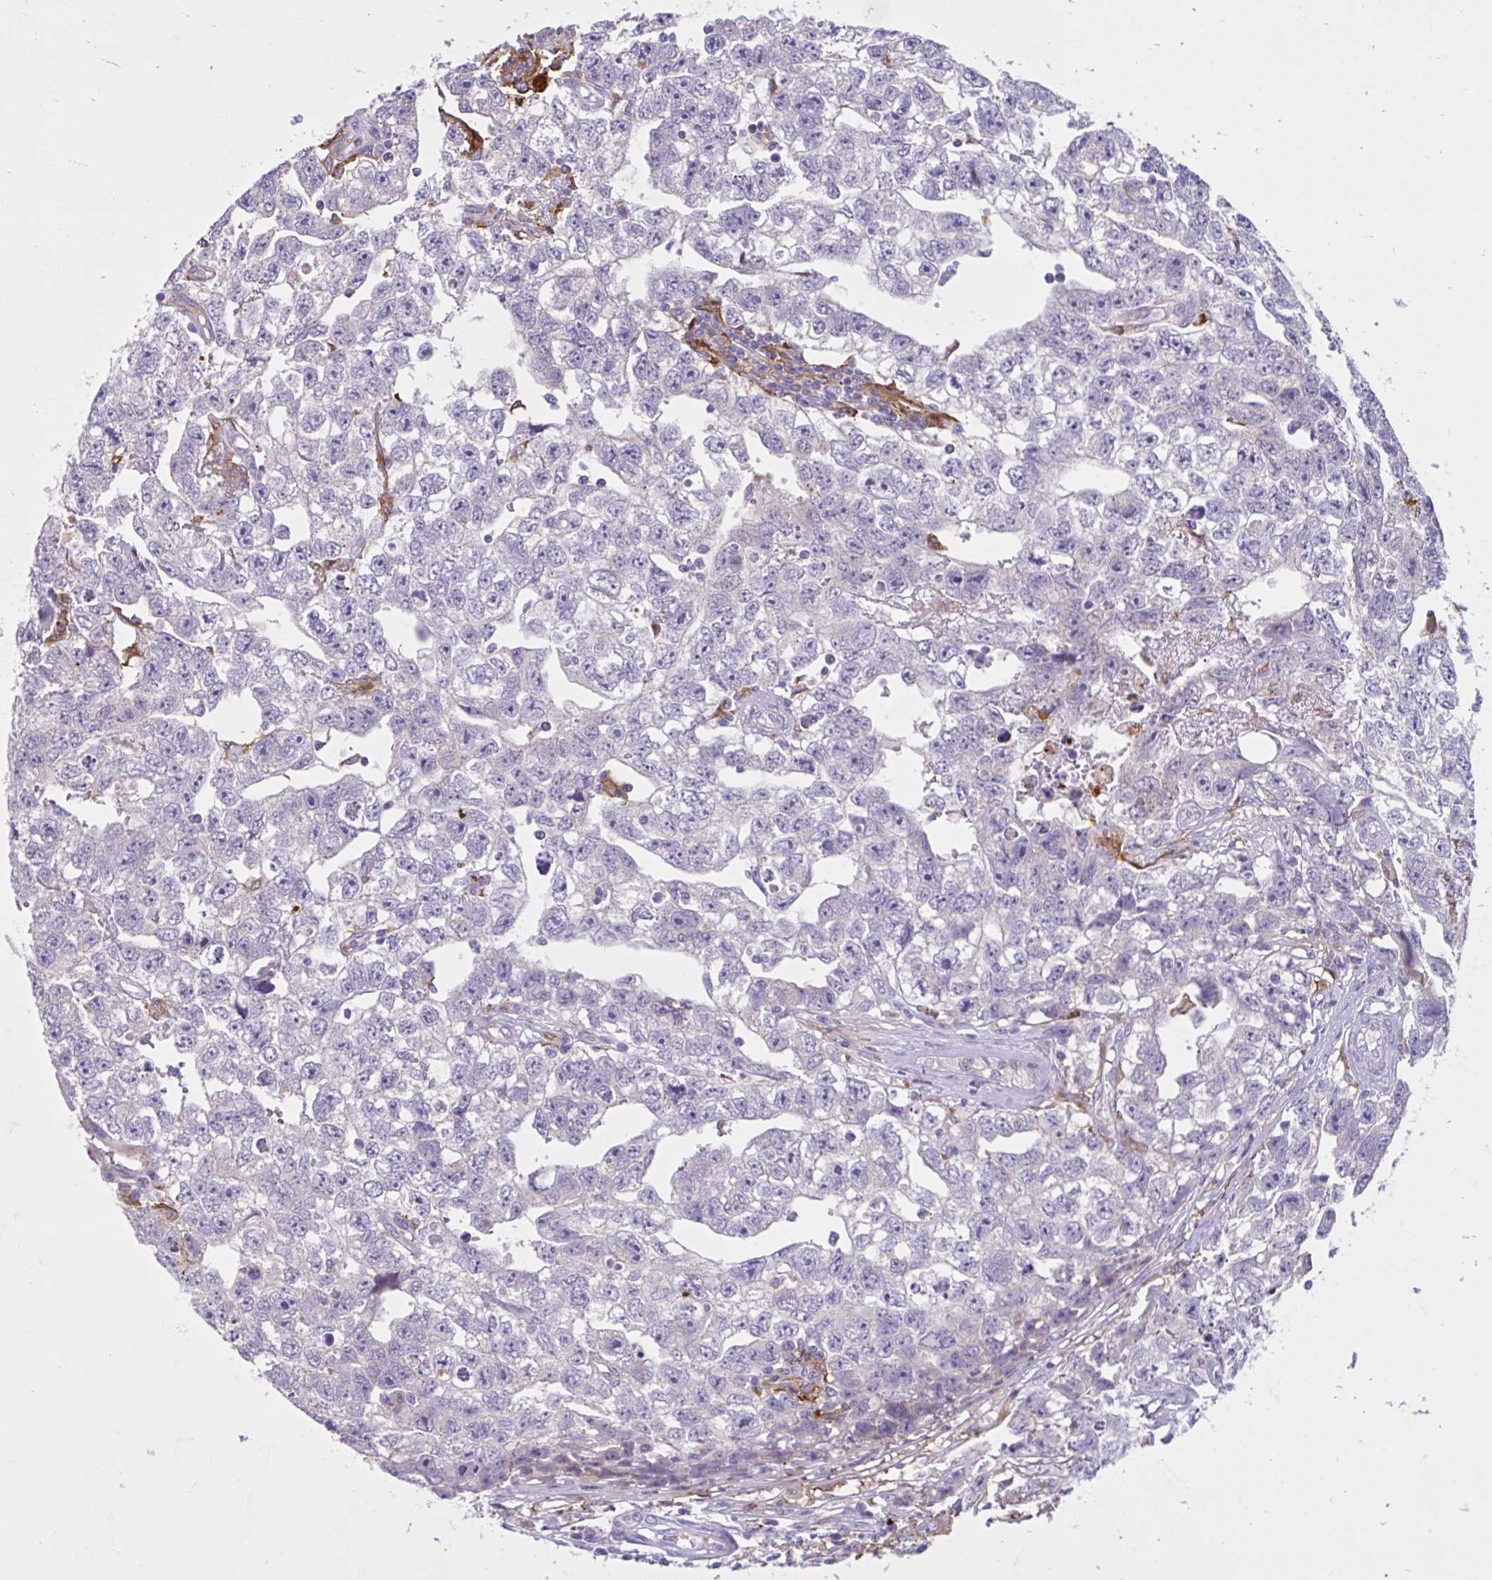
{"staining": {"intensity": "negative", "quantity": "none", "location": "none"}, "tissue": "testis cancer", "cell_type": "Tumor cells", "image_type": "cancer", "snomed": [{"axis": "morphology", "description": "Carcinoma, Embryonal, NOS"}, {"axis": "topography", "description": "Testis"}], "caption": "This micrograph is of testis cancer (embryonal carcinoma) stained with immunohistochemistry (IHC) to label a protein in brown with the nuclei are counter-stained blue. There is no staining in tumor cells.", "gene": "CEP120", "patient": {"sex": "male", "age": 22}}